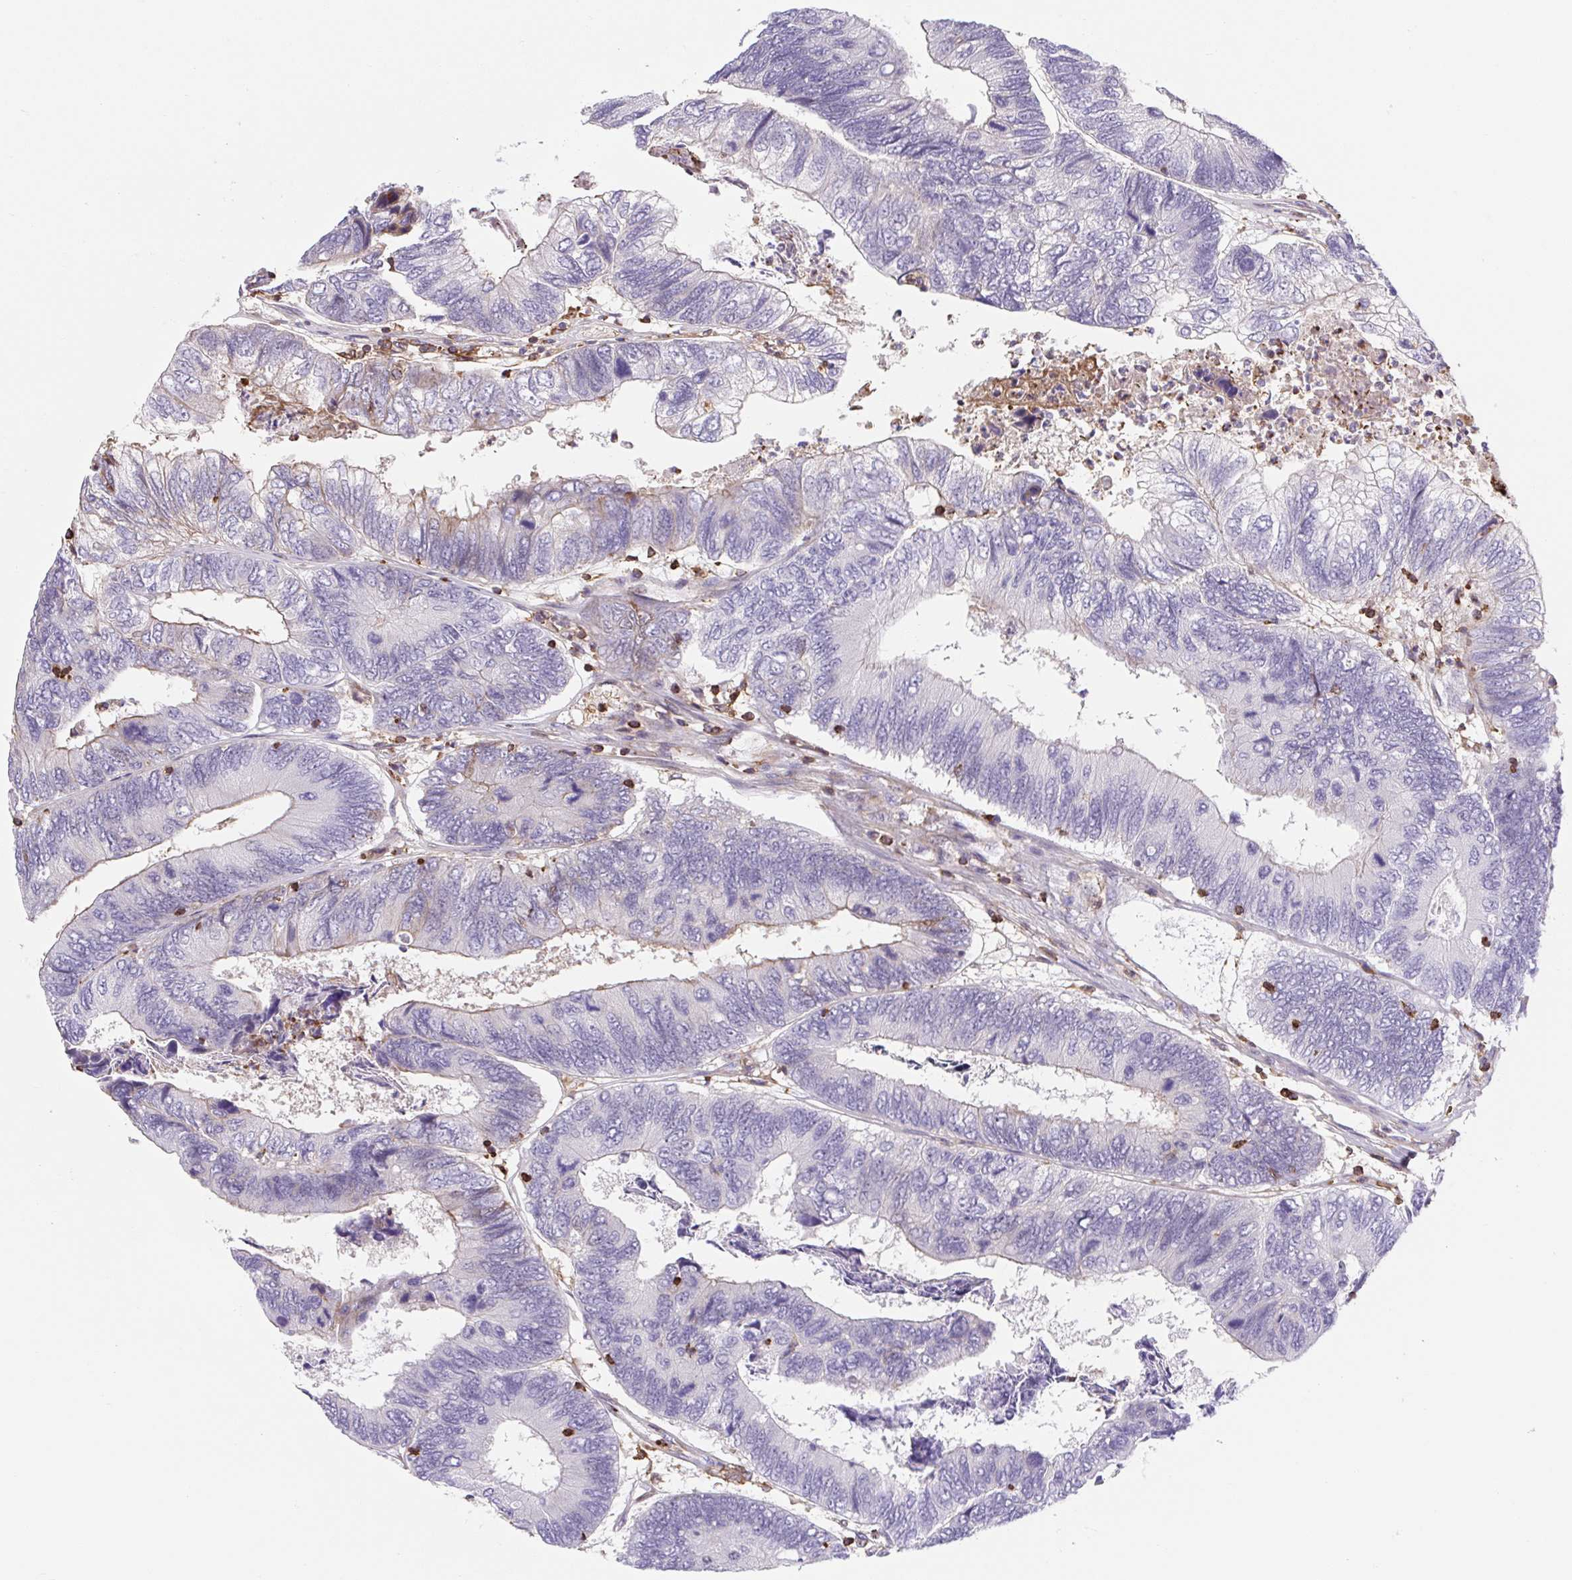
{"staining": {"intensity": "negative", "quantity": "none", "location": "none"}, "tissue": "colorectal cancer", "cell_type": "Tumor cells", "image_type": "cancer", "snomed": [{"axis": "morphology", "description": "Adenocarcinoma, NOS"}, {"axis": "topography", "description": "Colon"}], "caption": "A micrograph of human colorectal cancer (adenocarcinoma) is negative for staining in tumor cells. (Brightfield microscopy of DAB (3,3'-diaminobenzidine) immunohistochemistry (IHC) at high magnification).", "gene": "TPRG1", "patient": {"sex": "female", "age": 67}}